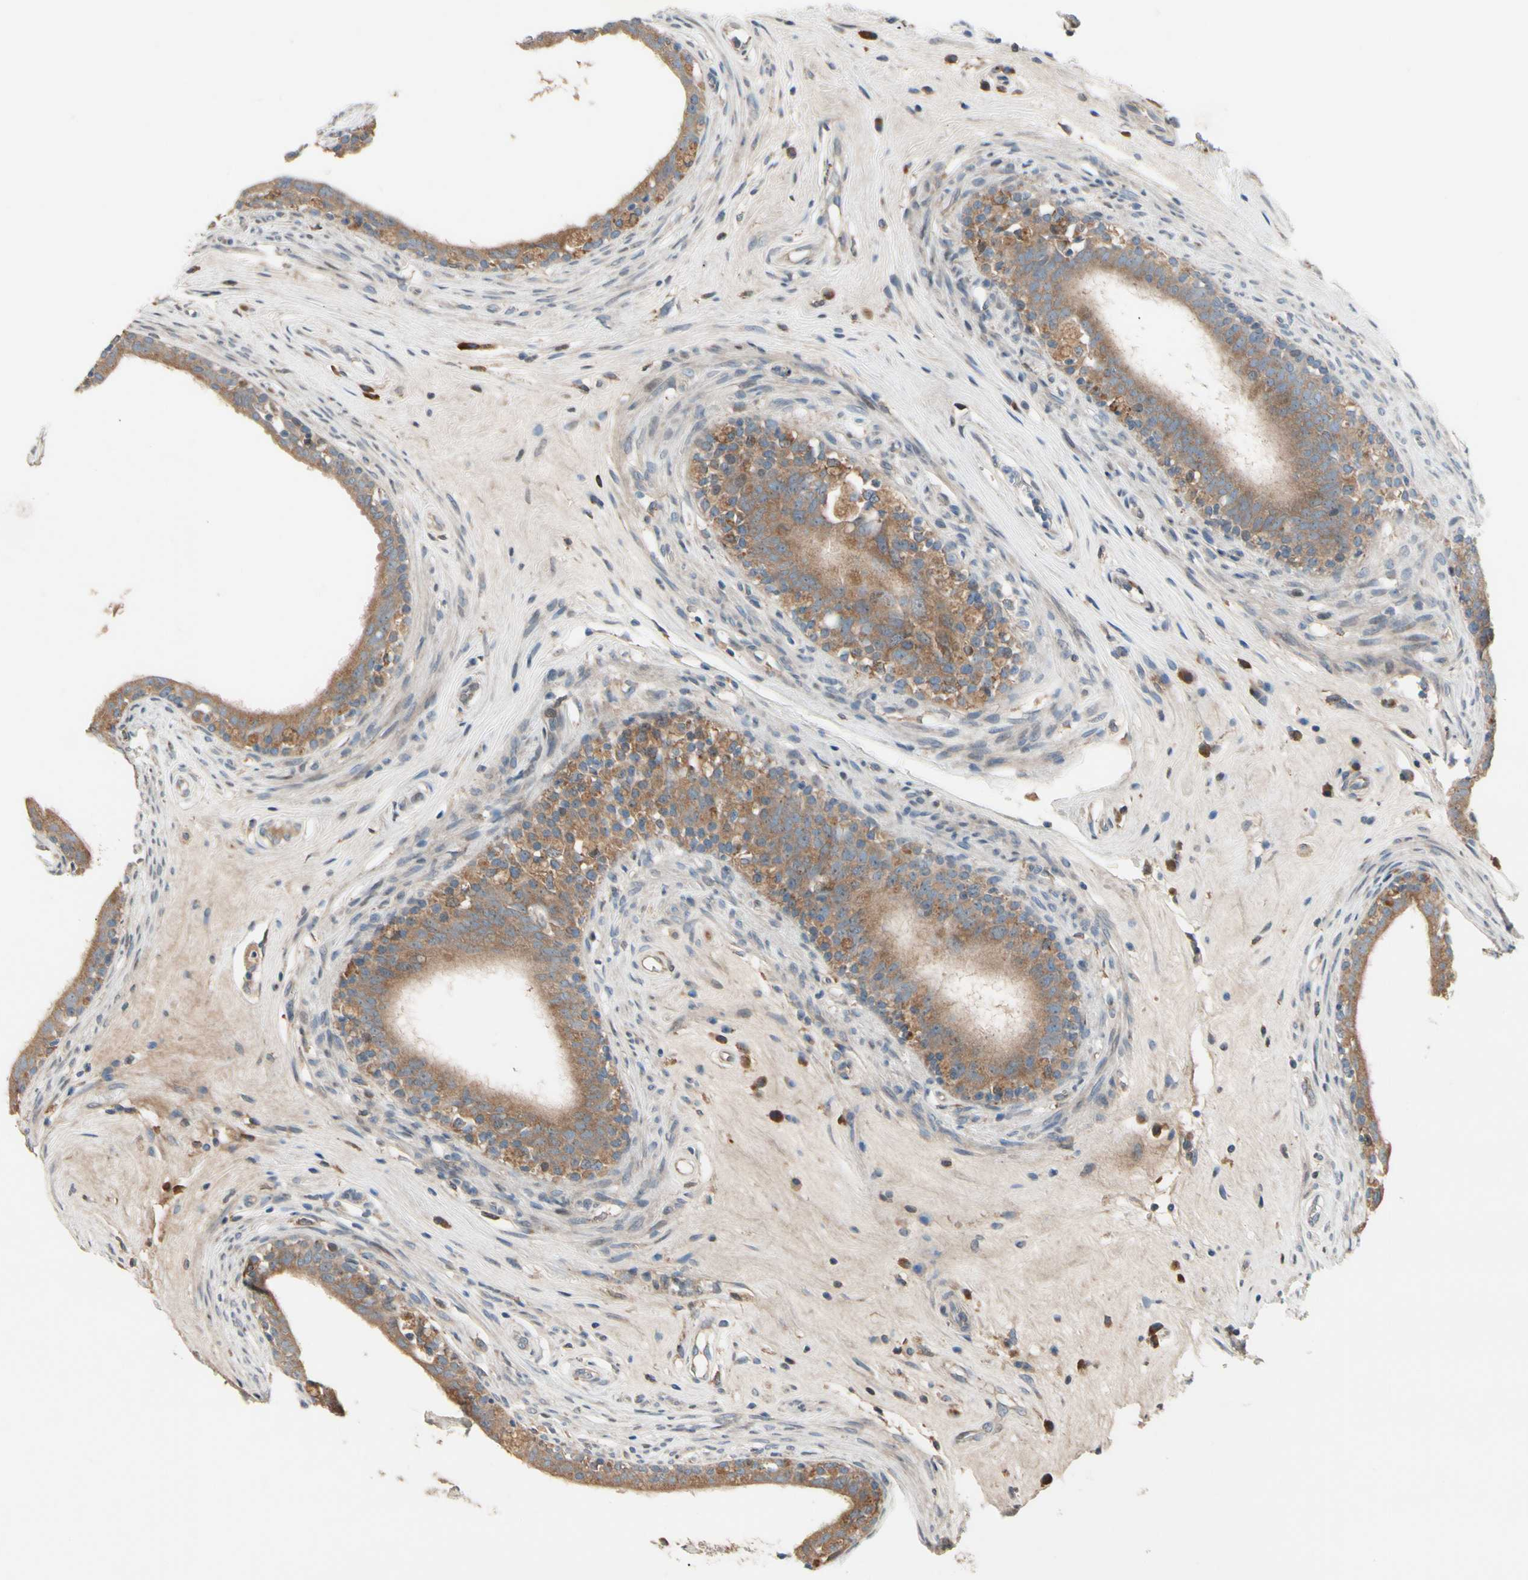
{"staining": {"intensity": "moderate", "quantity": ">75%", "location": "cytoplasmic/membranous"}, "tissue": "epididymis", "cell_type": "Glandular cells", "image_type": "normal", "snomed": [{"axis": "morphology", "description": "Normal tissue, NOS"}, {"axis": "morphology", "description": "Inflammation, NOS"}, {"axis": "topography", "description": "Epididymis"}], "caption": "Benign epididymis displays moderate cytoplasmic/membranous positivity in about >75% of glandular cells, visualized by immunohistochemistry.", "gene": "SNX29", "patient": {"sex": "male", "age": 84}}